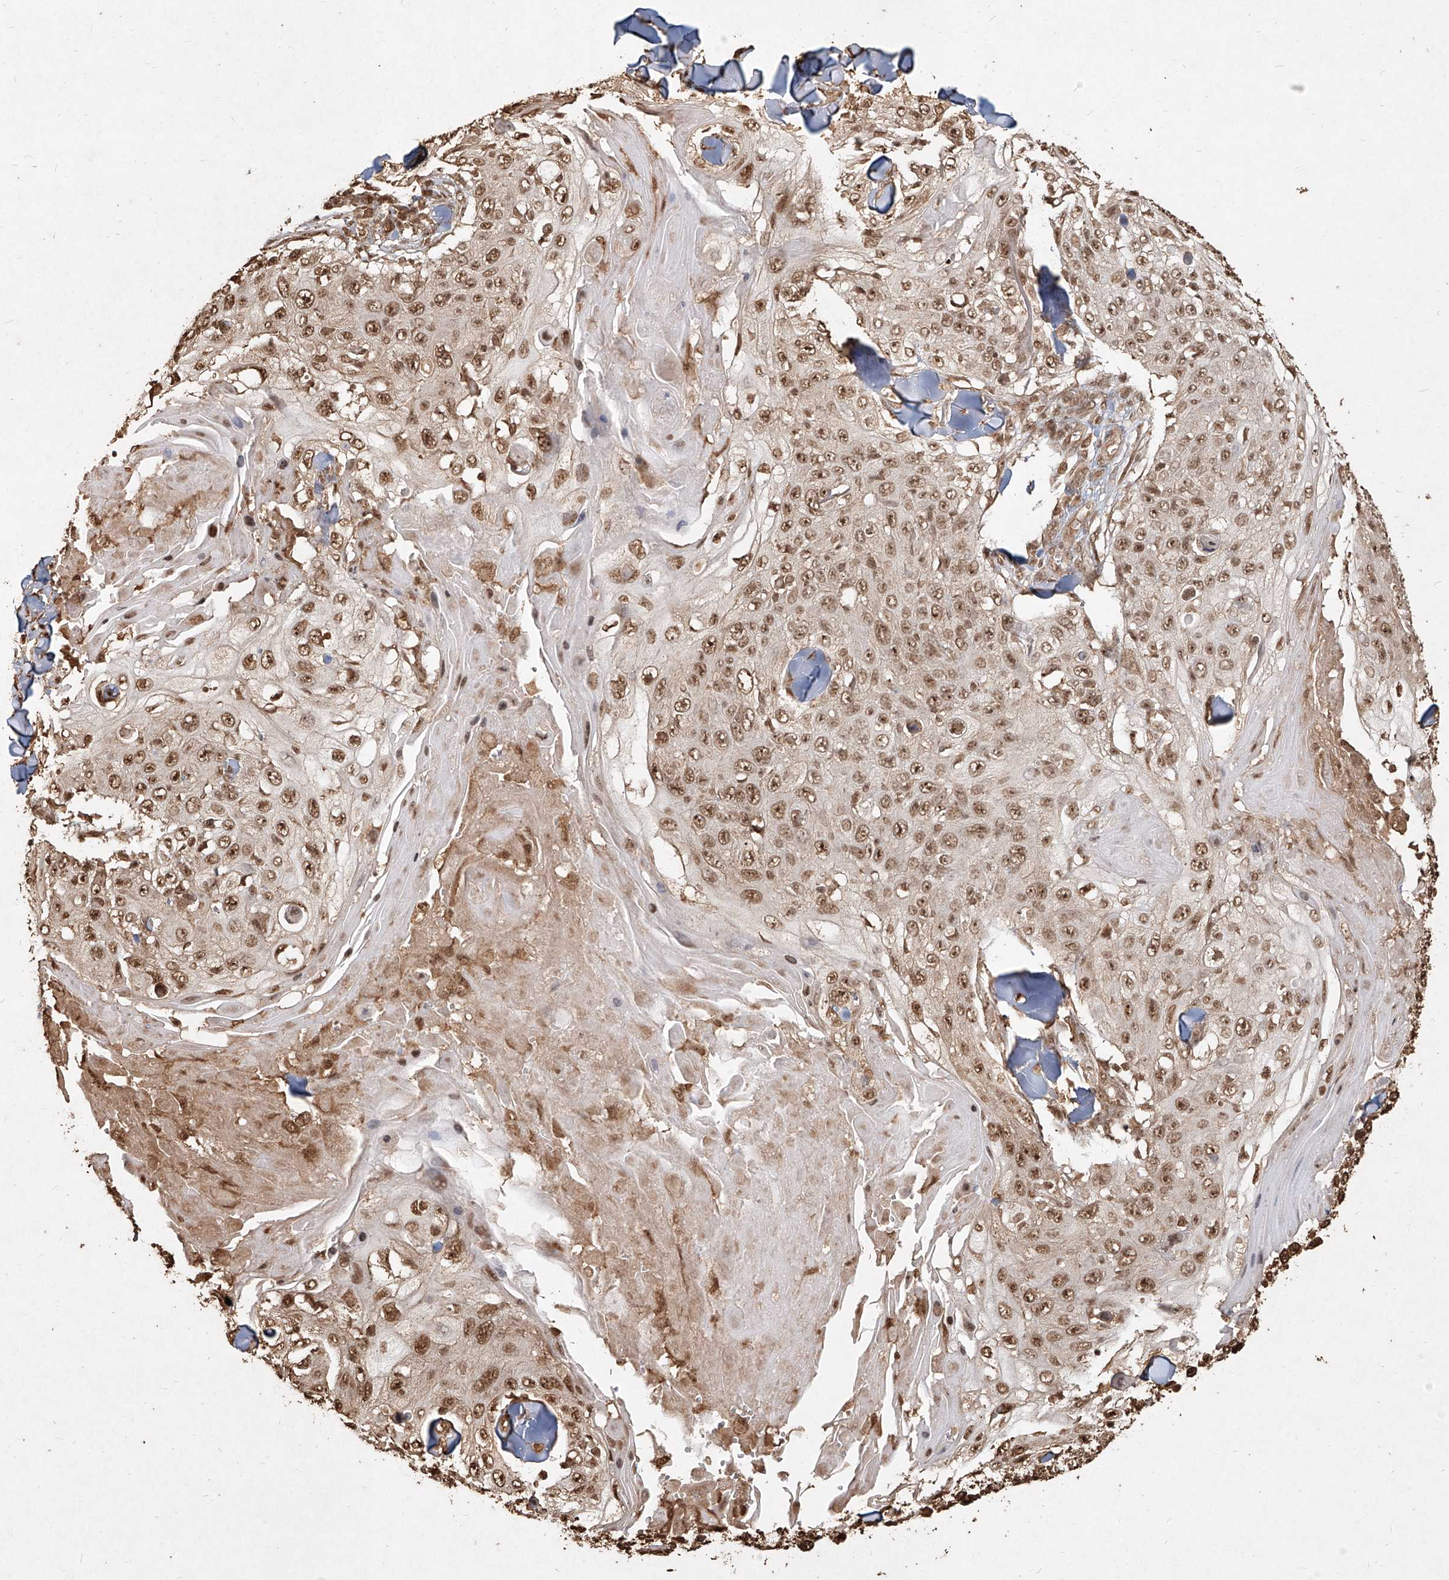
{"staining": {"intensity": "moderate", "quantity": ">75%", "location": "nuclear"}, "tissue": "skin cancer", "cell_type": "Tumor cells", "image_type": "cancer", "snomed": [{"axis": "morphology", "description": "Squamous cell carcinoma, NOS"}, {"axis": "topography", "description": "Skin"}], "caption": "A histopathology image showing moderate nuclear staining in approximately >75% of tumor cells in skin cancer, as visualized by brown immunohistochemical staining.", "gene": "UBE2K", "patient": {"sex": "male", "age": 86}}